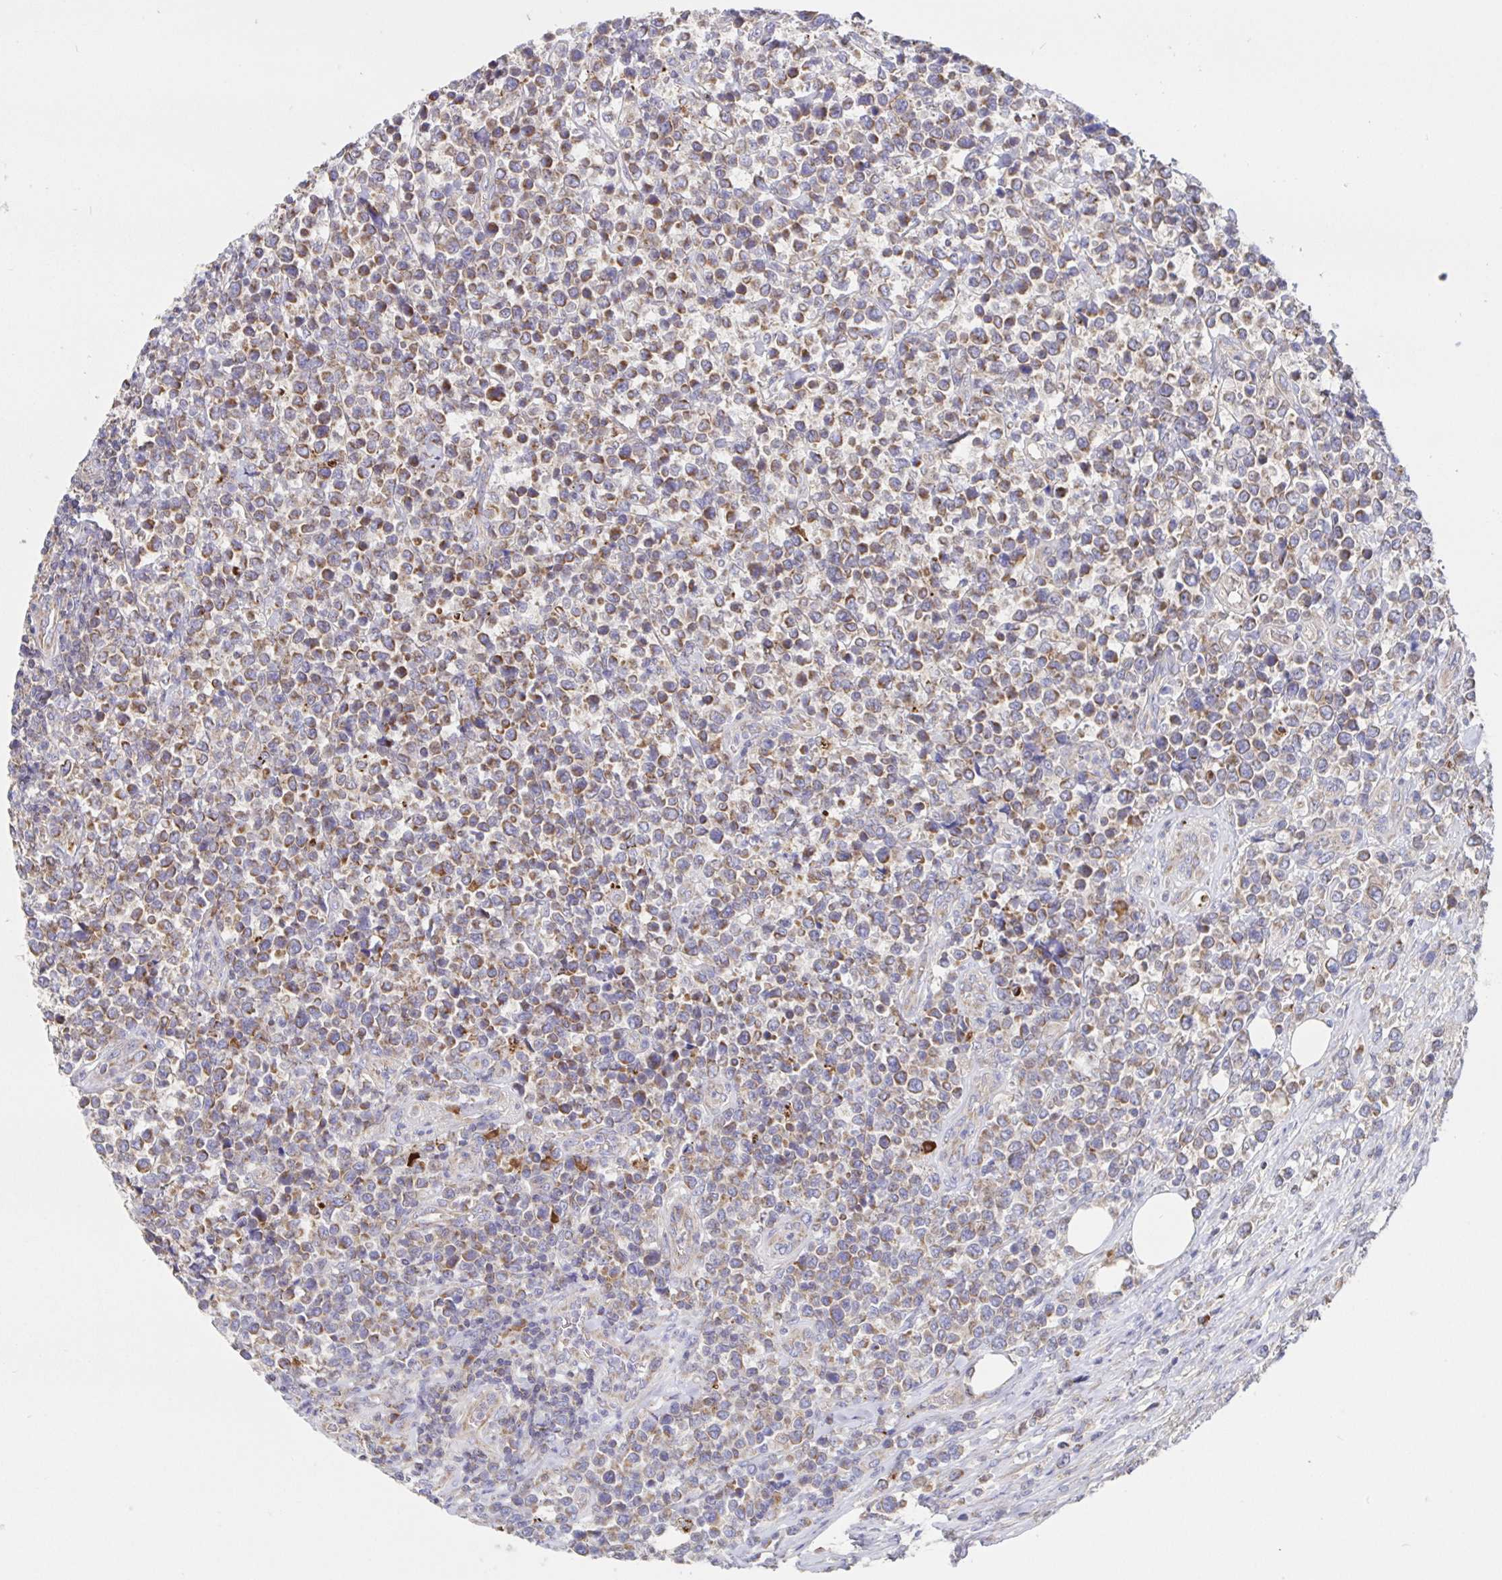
{"staining": {"intensity": "weak", "quantity": ">75%", "location": "cytoplasmic/membranous"}, "tissue": "lymphoma", "cell_type": "Tumor cells", "image_type": "cancer", "snomed": [{"axis": "morphology", "description": "Malignant lymphoma, non-Hodgkin's type, High grade"}, {"axis": "topography", "description": "Soft tissue"}], "caption": "This is an image of immunohistochemistry staining of lymphoma, which shows weak staining in the cytoplasmic/membranous of tumor cells.", "gene": "PRDX3", "patient": {"sex": "female", "age": 56}}